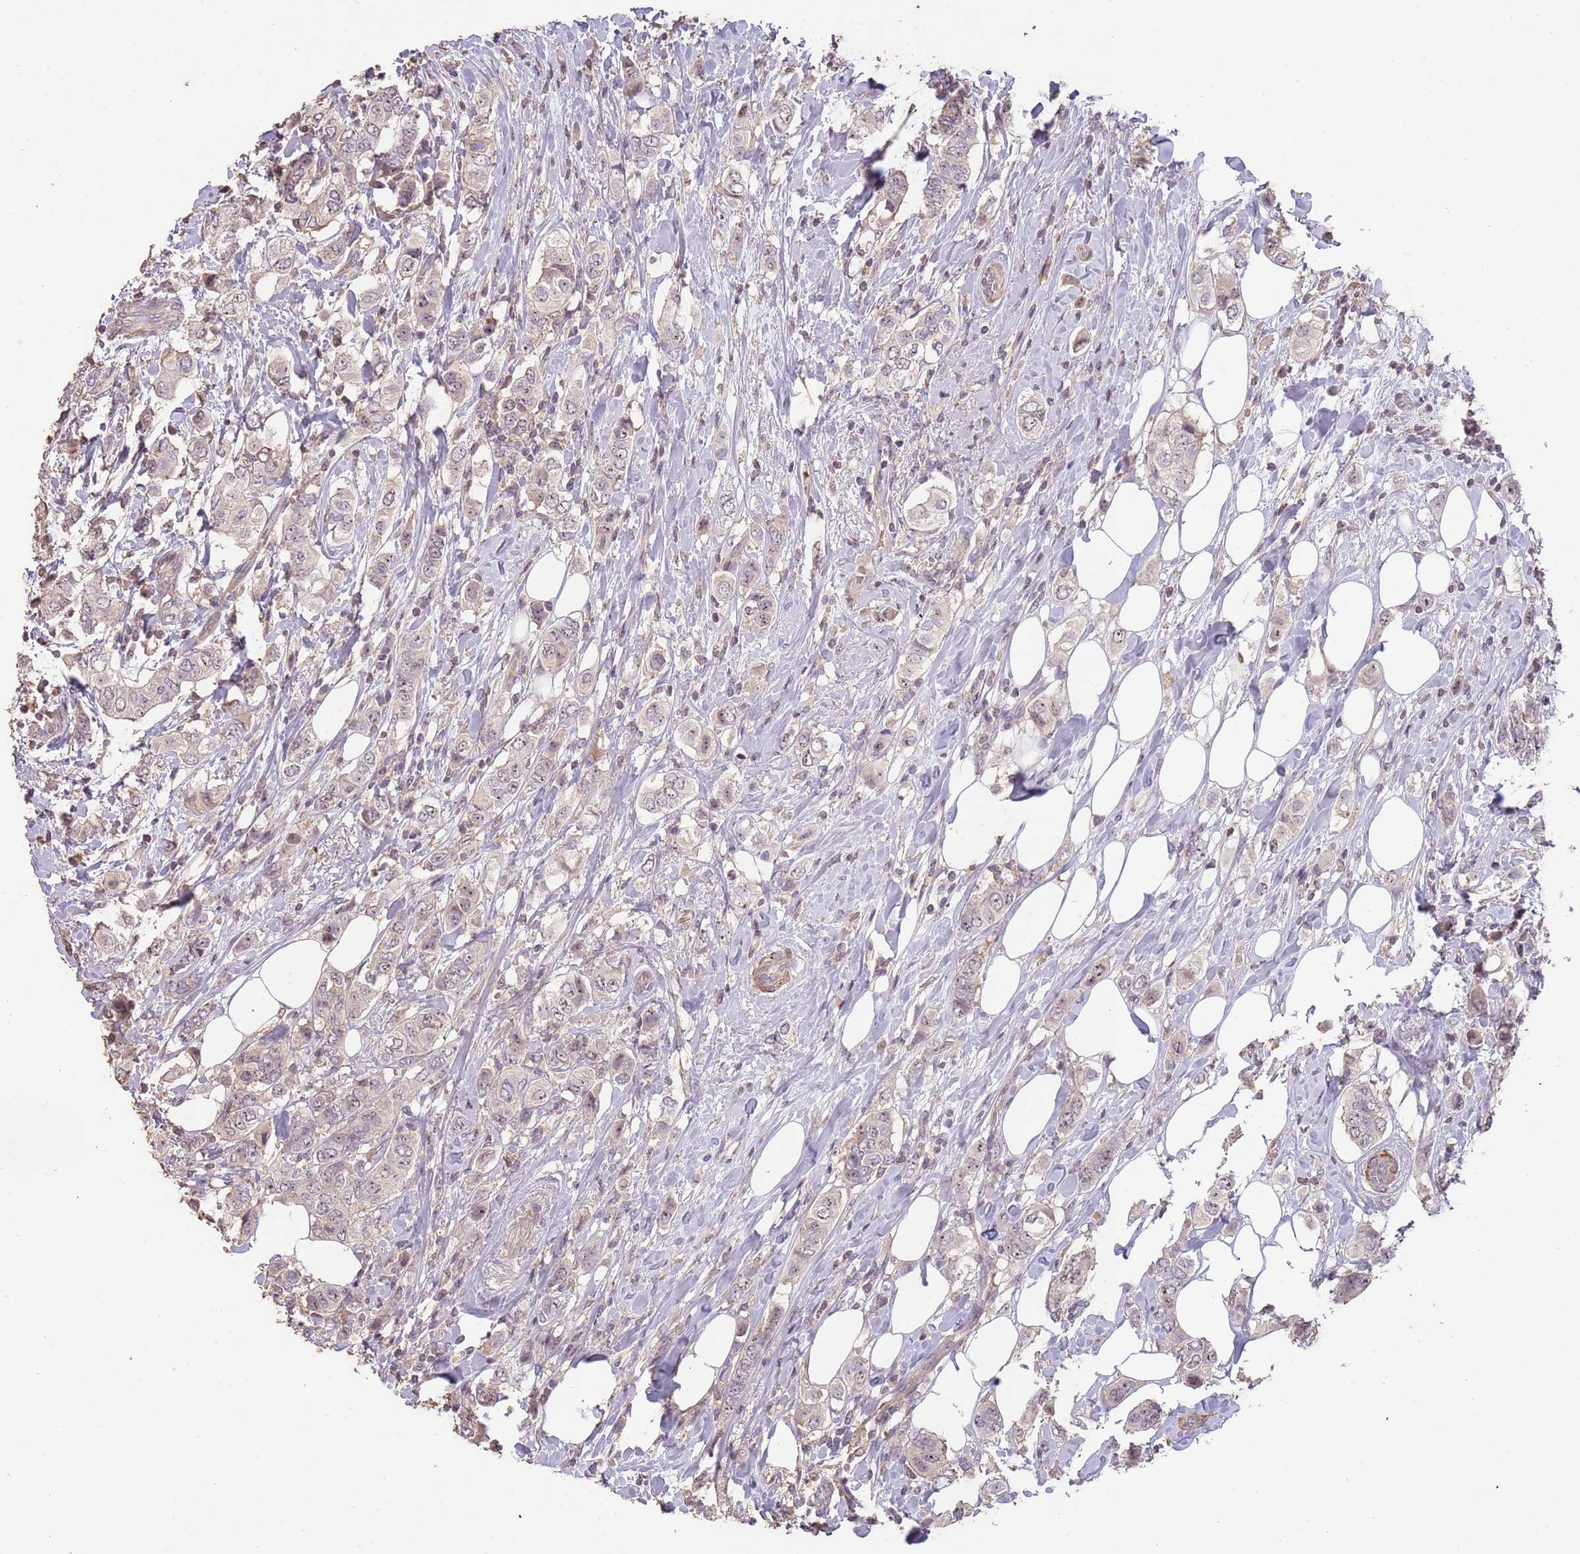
{"staining": {"intensity": "weak", "quantity": "<25%", "location": "nuclear"}, "tissue": "breast cancer", "cell_type": "Tumor cells", "image_type": "cancer", "snomed": [{"axis": "morphology", "description": "Lobular carcinoma"}, {"axis": "topography", "description": "Breast"}], "caption": "Immunohistochemistry micrograph of neoplastic tissue: lobular carcinoma (breast) stained with DAB (3,3'-diaminobenzidine) shows no significant protein staining in tumor cells.", "gene": "ADTRP", "patient": {"sex": "female", "age": 51}}